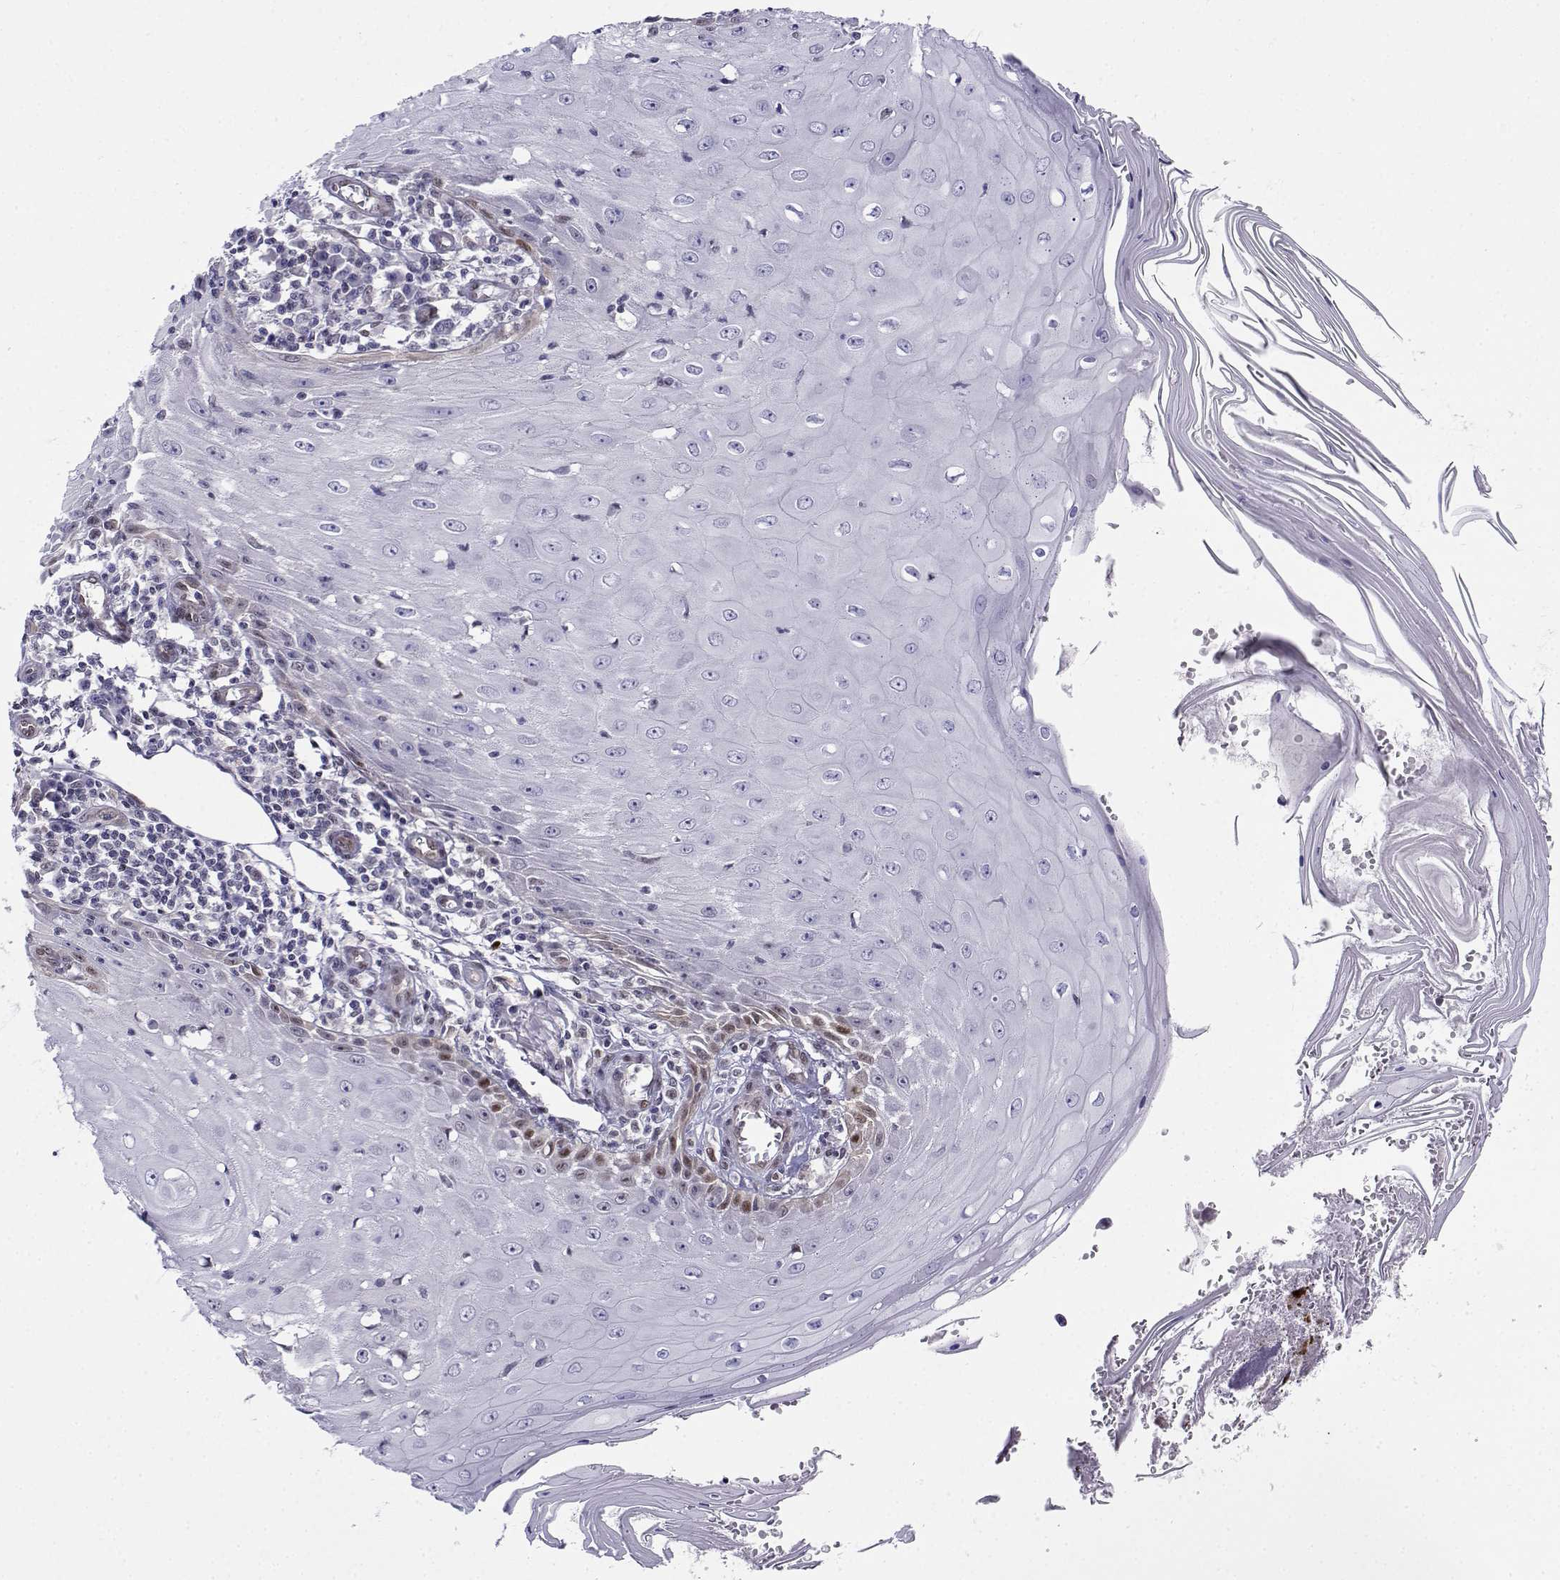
{"staining": {"intensity": "weak", "quantity": "<25%", "location": "nuclear"}, "tissue": "skin cancer", "cell_type": "Tumor cells", "image_type": "cancer", "snomed": [{"axis": "morphology", "description": "Squamous cell carcinoma, NOS"}, {"axis": "topography", "description": "Skin"}], "caption": "This is an IHC photomicrograph of skin cancer. There is no staining in tumor cells.", "gene": "ERF", "patient": {"sex": "female", "age": 73}}